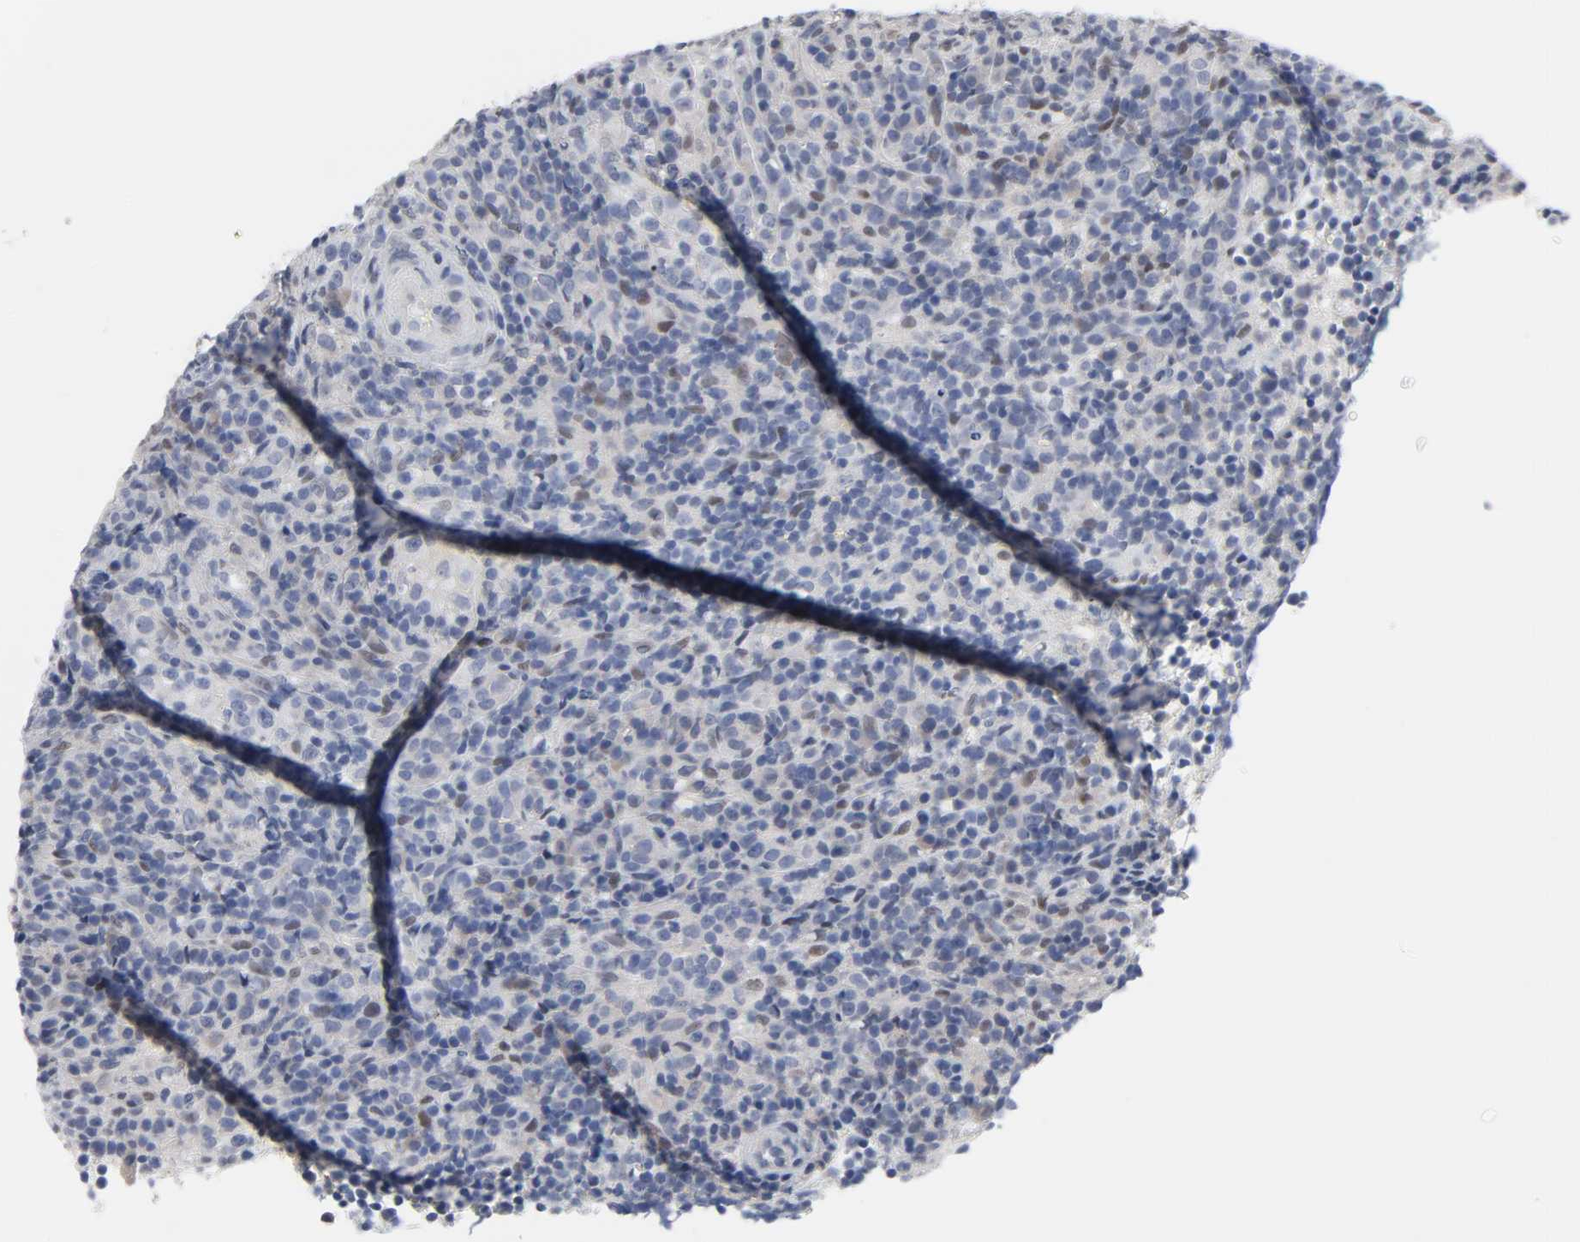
{"staining": {"intensity": "weak", "quantity": "<25%", "location": "nuclear"}, "tissue": "lymphoma", "cell_type": "Tumor cells", "image_type": "cancer", "snomed": [{"axis": "morphology", "description": "Malignant lymphoma, non-Hodgkin's type, High grade"}, {"axis": "topography", "description": "Lymph node"}], "caption": "An immunohistochemistry (IHC) micrograph of lymphoma is shown. There is no staining in tumor cells of lymphoma.", "gene": "SALL2", "patient": {"sex": "female", "age": 76}}